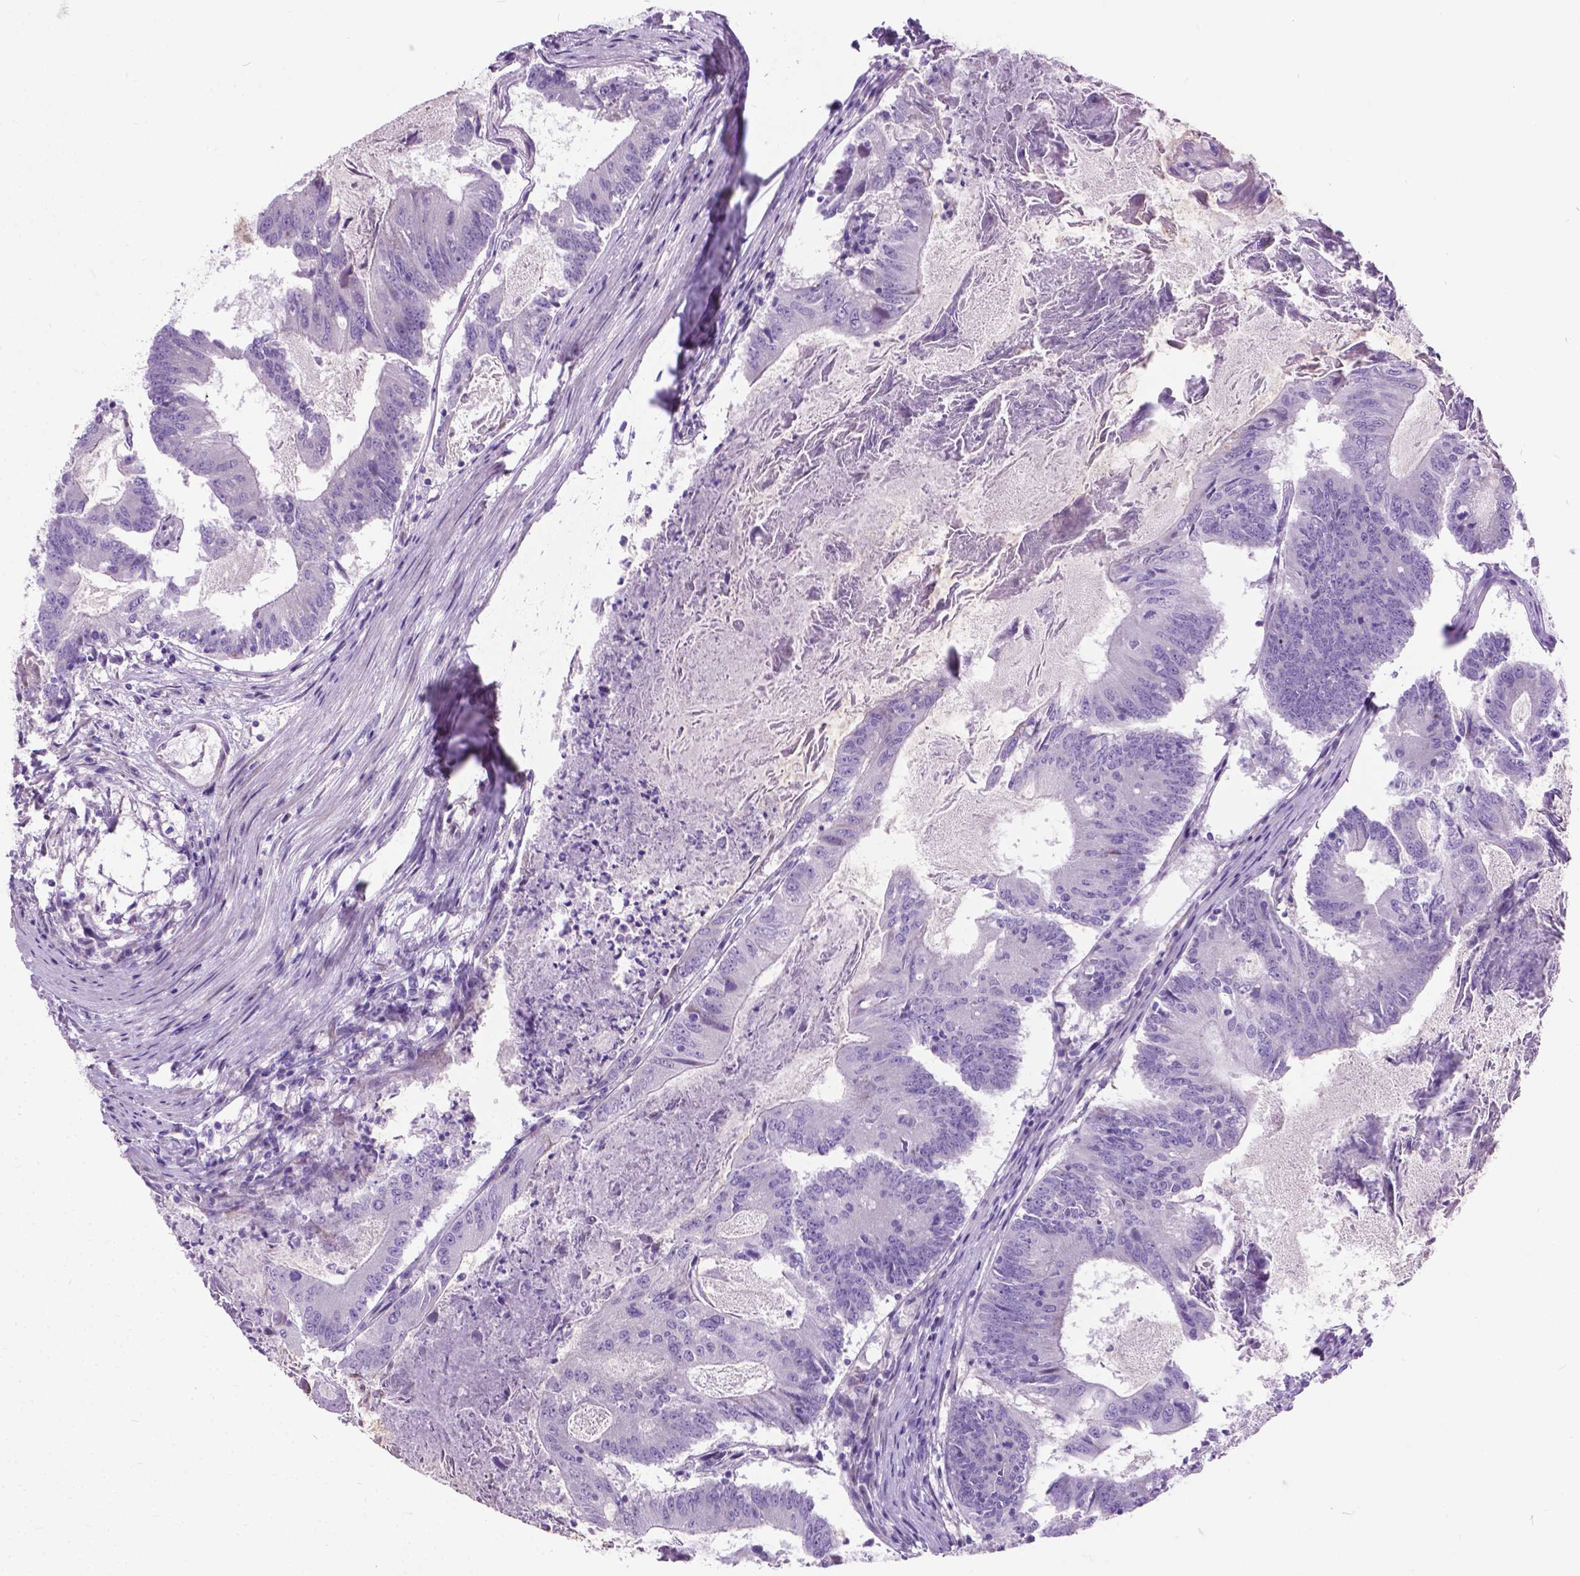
{"staining": {"intensity": "negative", "quantity": "none", "location": "none"}, "tissue": "colorectal cancer", "cell_type": "Tumor cells", "image_type": "cancer", "snomed": [{"axis": "morphology", "description": "Adenocarcinoma, NOS"}, {"axis": "topography", "description": "Colon"}], "caption": "This is a image of IHC staining of colorectal cancer, which shows no staining in tumor cells.", "gene": "APCDD1L", "patient": {"sex": "female", "age": 70}}